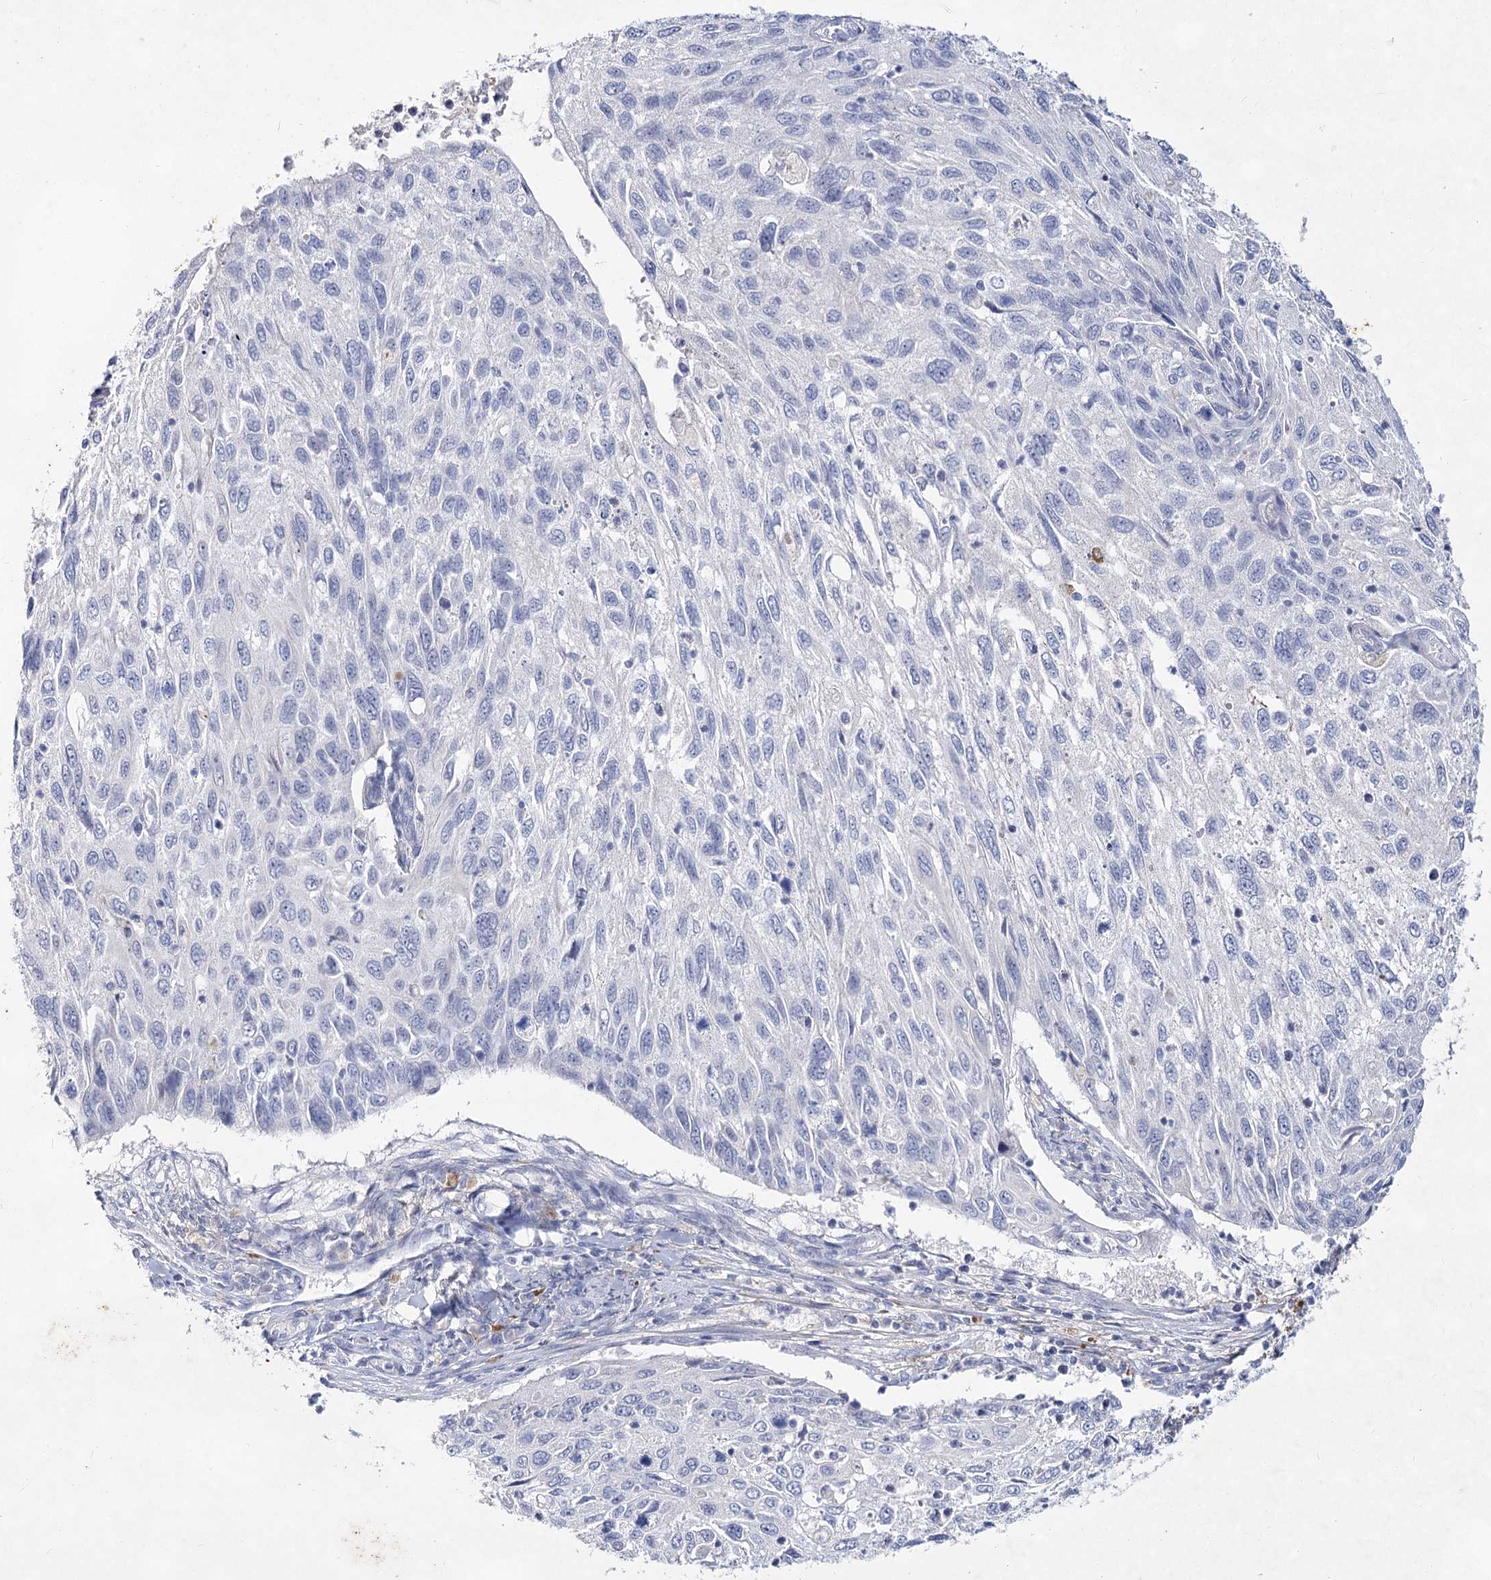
{"staining": {"intensity": "negative", "quantity": "none", "location": "none"}, "tissue": "cervical cancer", "cell_type": "Tumor cells", "image_type": "cancer", "snomed": [{"axis": "morphology", "description": "Squamous cell carcinoma, NOS"}, {"axis": "topography", "description": "Cervix"}], "caption": "Cervical cancer (squamous cell carcinoma) stained for a protein using immunohistochemistry displays no staining tumor cells.", "gene": "CCDC73", "patient": {"sex": "female", "age": 70}}